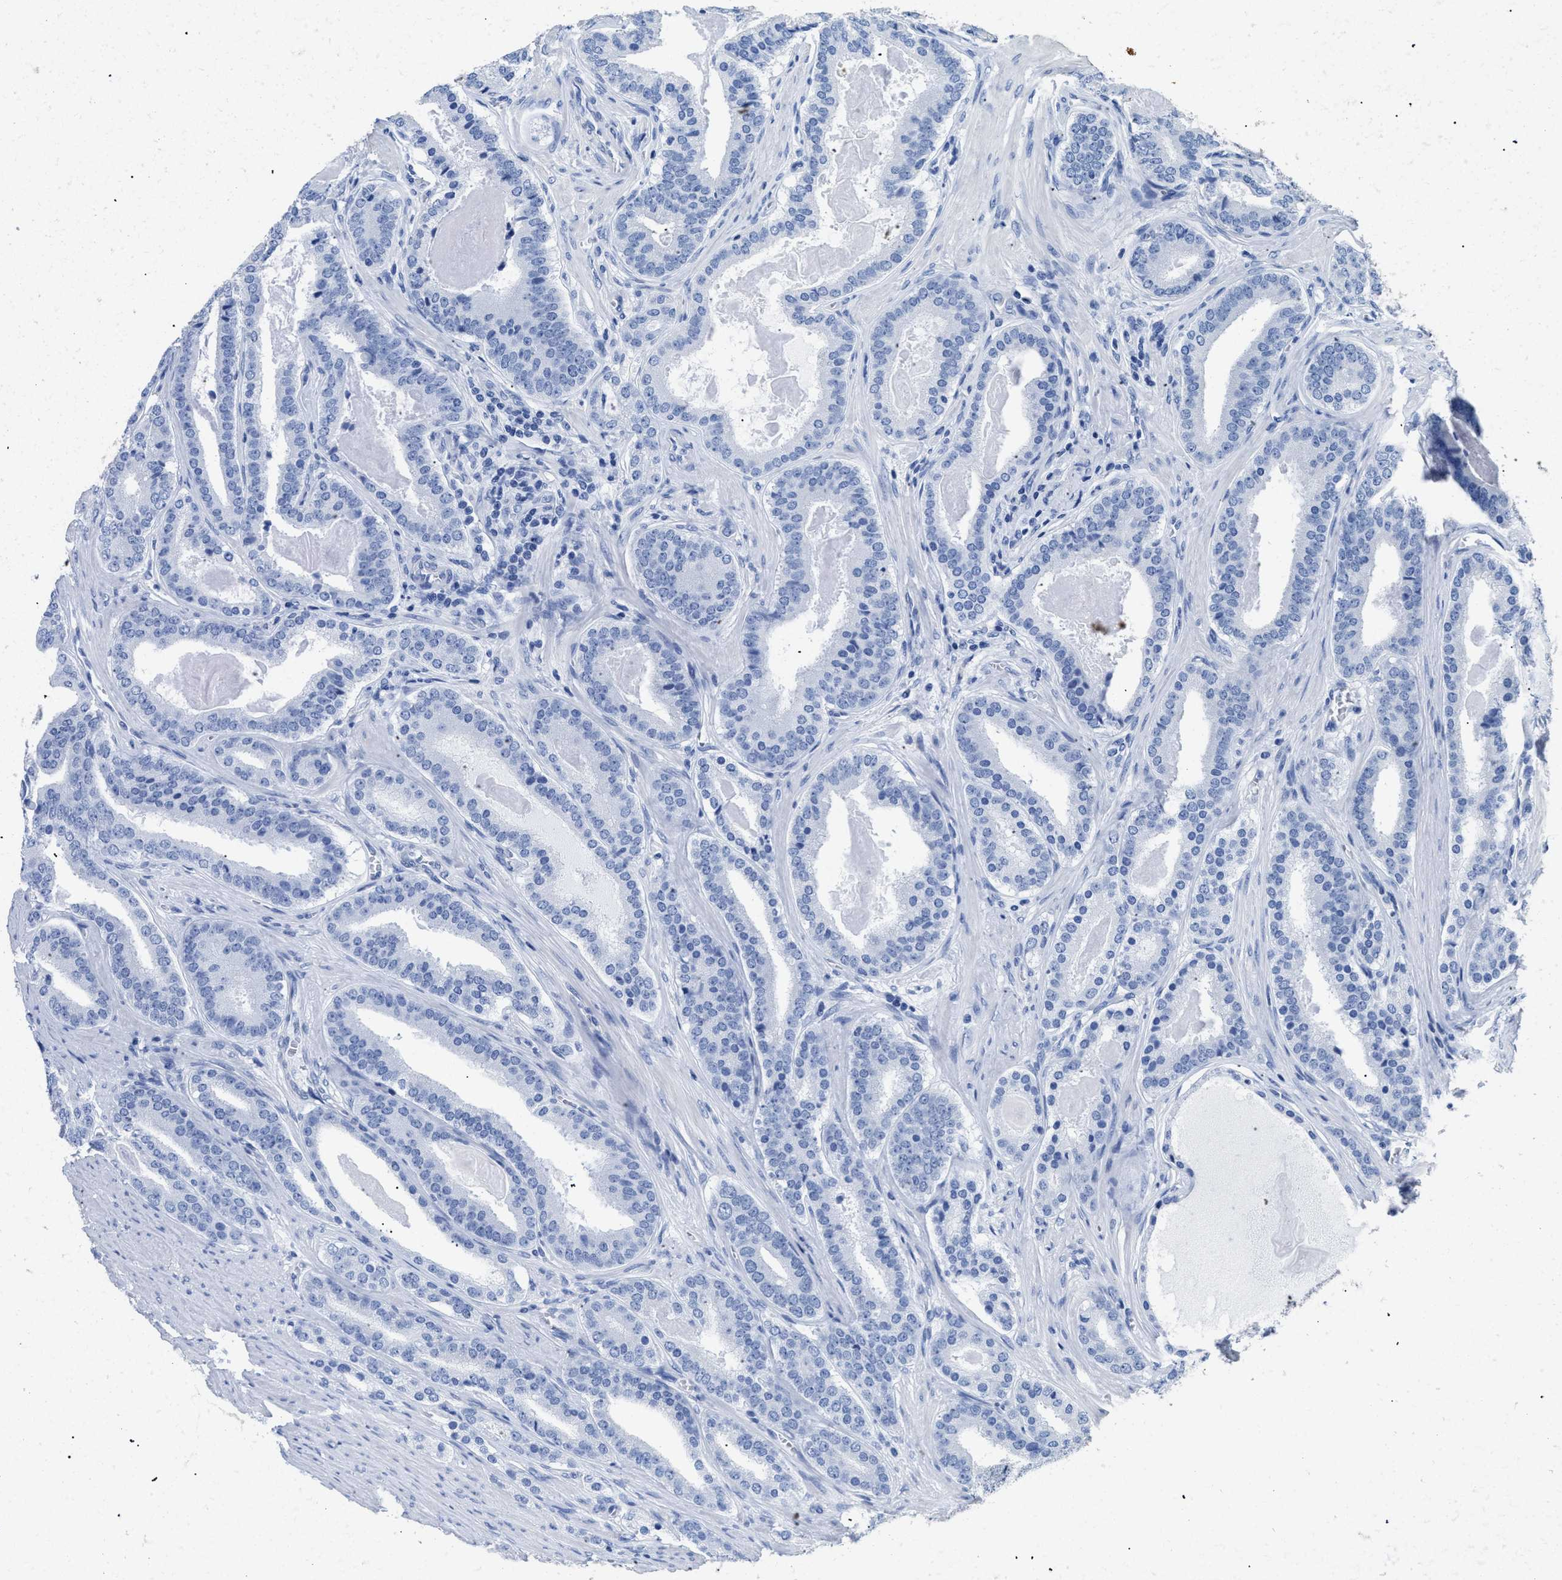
{"staining": {"intensity": "negative", "quantity": "none", "location": "none"}, "tissue": "prostate cancer", "cell_type": "Tumor cells", "image_type": "cancer", "snomed": [{"axis": "morphology", "description": "Adenocarcinoma, High grade"}, {"axis": "topography", "description": "Prostate"}], "caption": "Tumor cells show no significant positivity in high-grade adenocarcinoma (prostate). The staining was performed using DAB to visualize the protein expression in brown, while the nuclei were stained in blue with hematoxylin (Magnification: 20x).", "gene": "DLC1", "patient": {"sex": "male", "age": 60}}